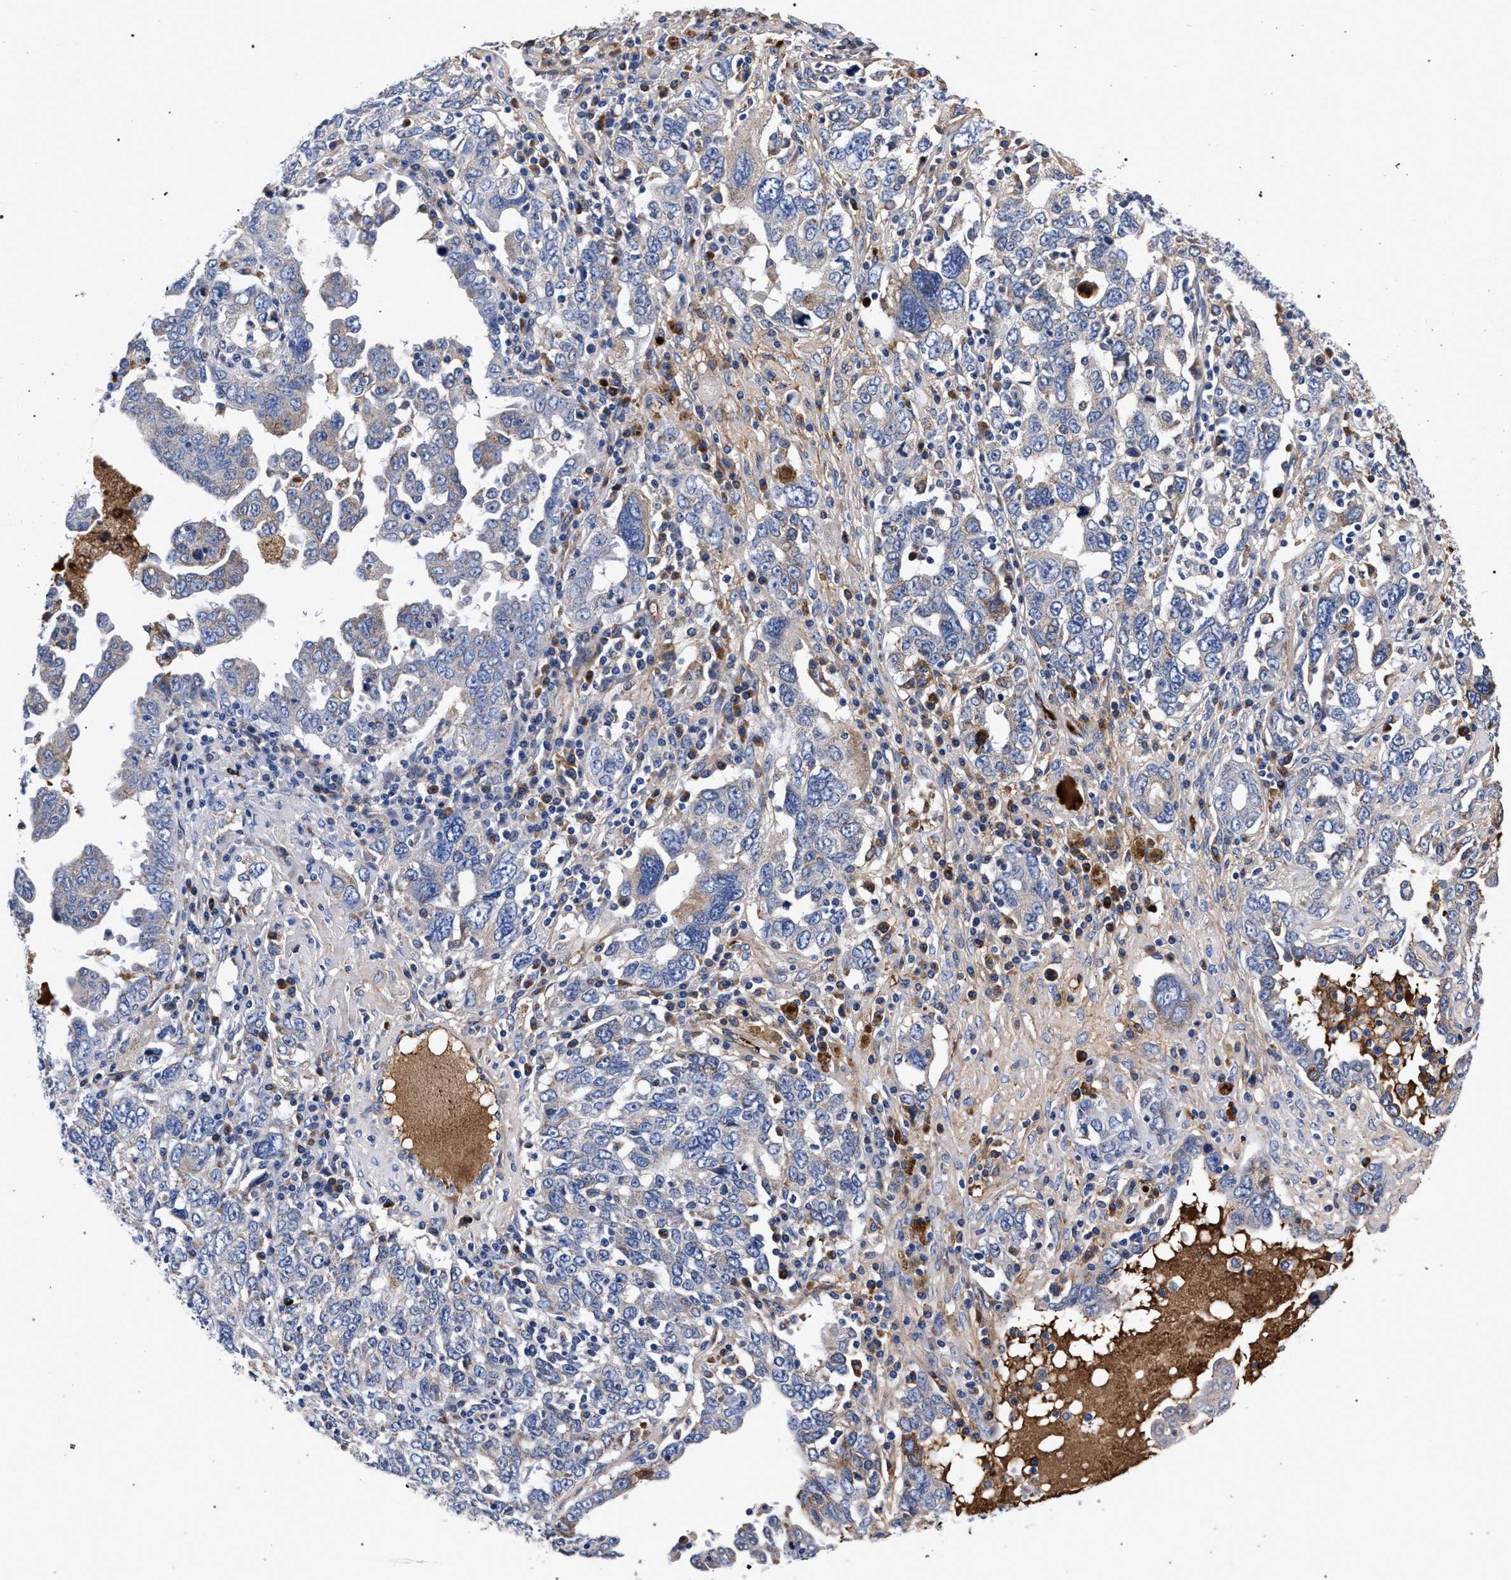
{"staining": {"intensity": "negative", "quantity": "none", "location": "none"}, "tissue": "ovarian cancer", "cell_type": "Tumor cells", "image_type": "cancer", "snomed": [{"axis": "morphology", "description": "Carcinoma, endometroid"}, {"axis": "topography", "description": "Ovary"}], "caption": "An immunohistochemistry (IHC) image of ovarian cancer (endometroid carcinoma) is shown. There is no staining in tumor cells of ovarian cancer (endometroid carcinoma). The staining is performed using DAB brown chromogen with nuclei counter-stained in using hematoxylin.", "gene": "ACOX1", "patient": {"sex": "female", "age": 62}}